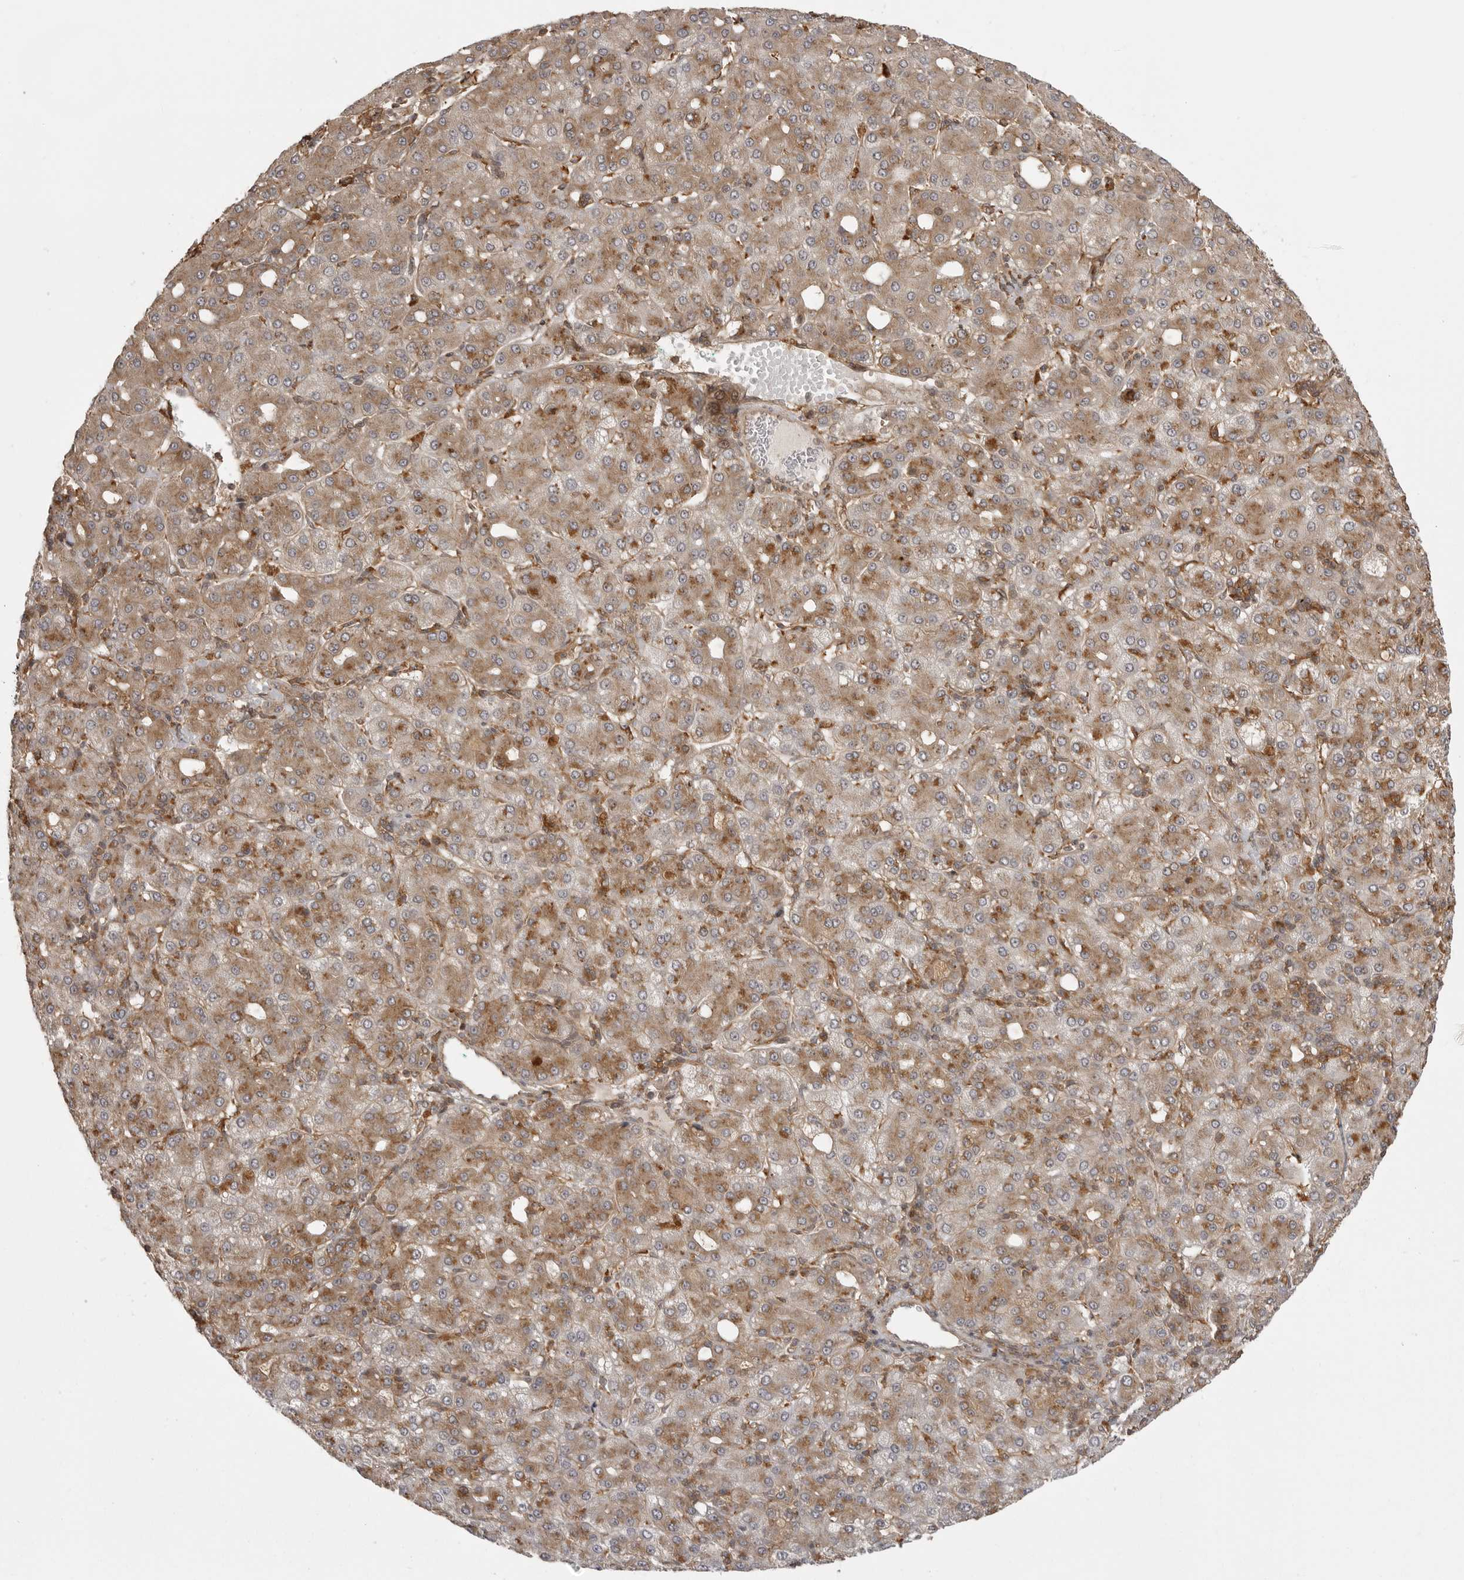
{"staining": {"intensity": "moderate", "quantity": ">75%", "location": "cytoplasmic/membranous"}, "tissue": "liver cancer", "cell_type": "Tumor cells", "image_type": "cancer", "snomed": [{"axis": "morphology", "description": "Carcinoma, Hepatocellular, NOS"}, {"axis": "topography", "description": "Liver"}], "caption": "Protein expression analysis of human liver hepatocellular carcinoma reveals moderate cytoplasmic/membranous positivity in approximately >75% of tumor cells.", "gene": "FAT3", "patient": {"sex": "male", "age": 65}}